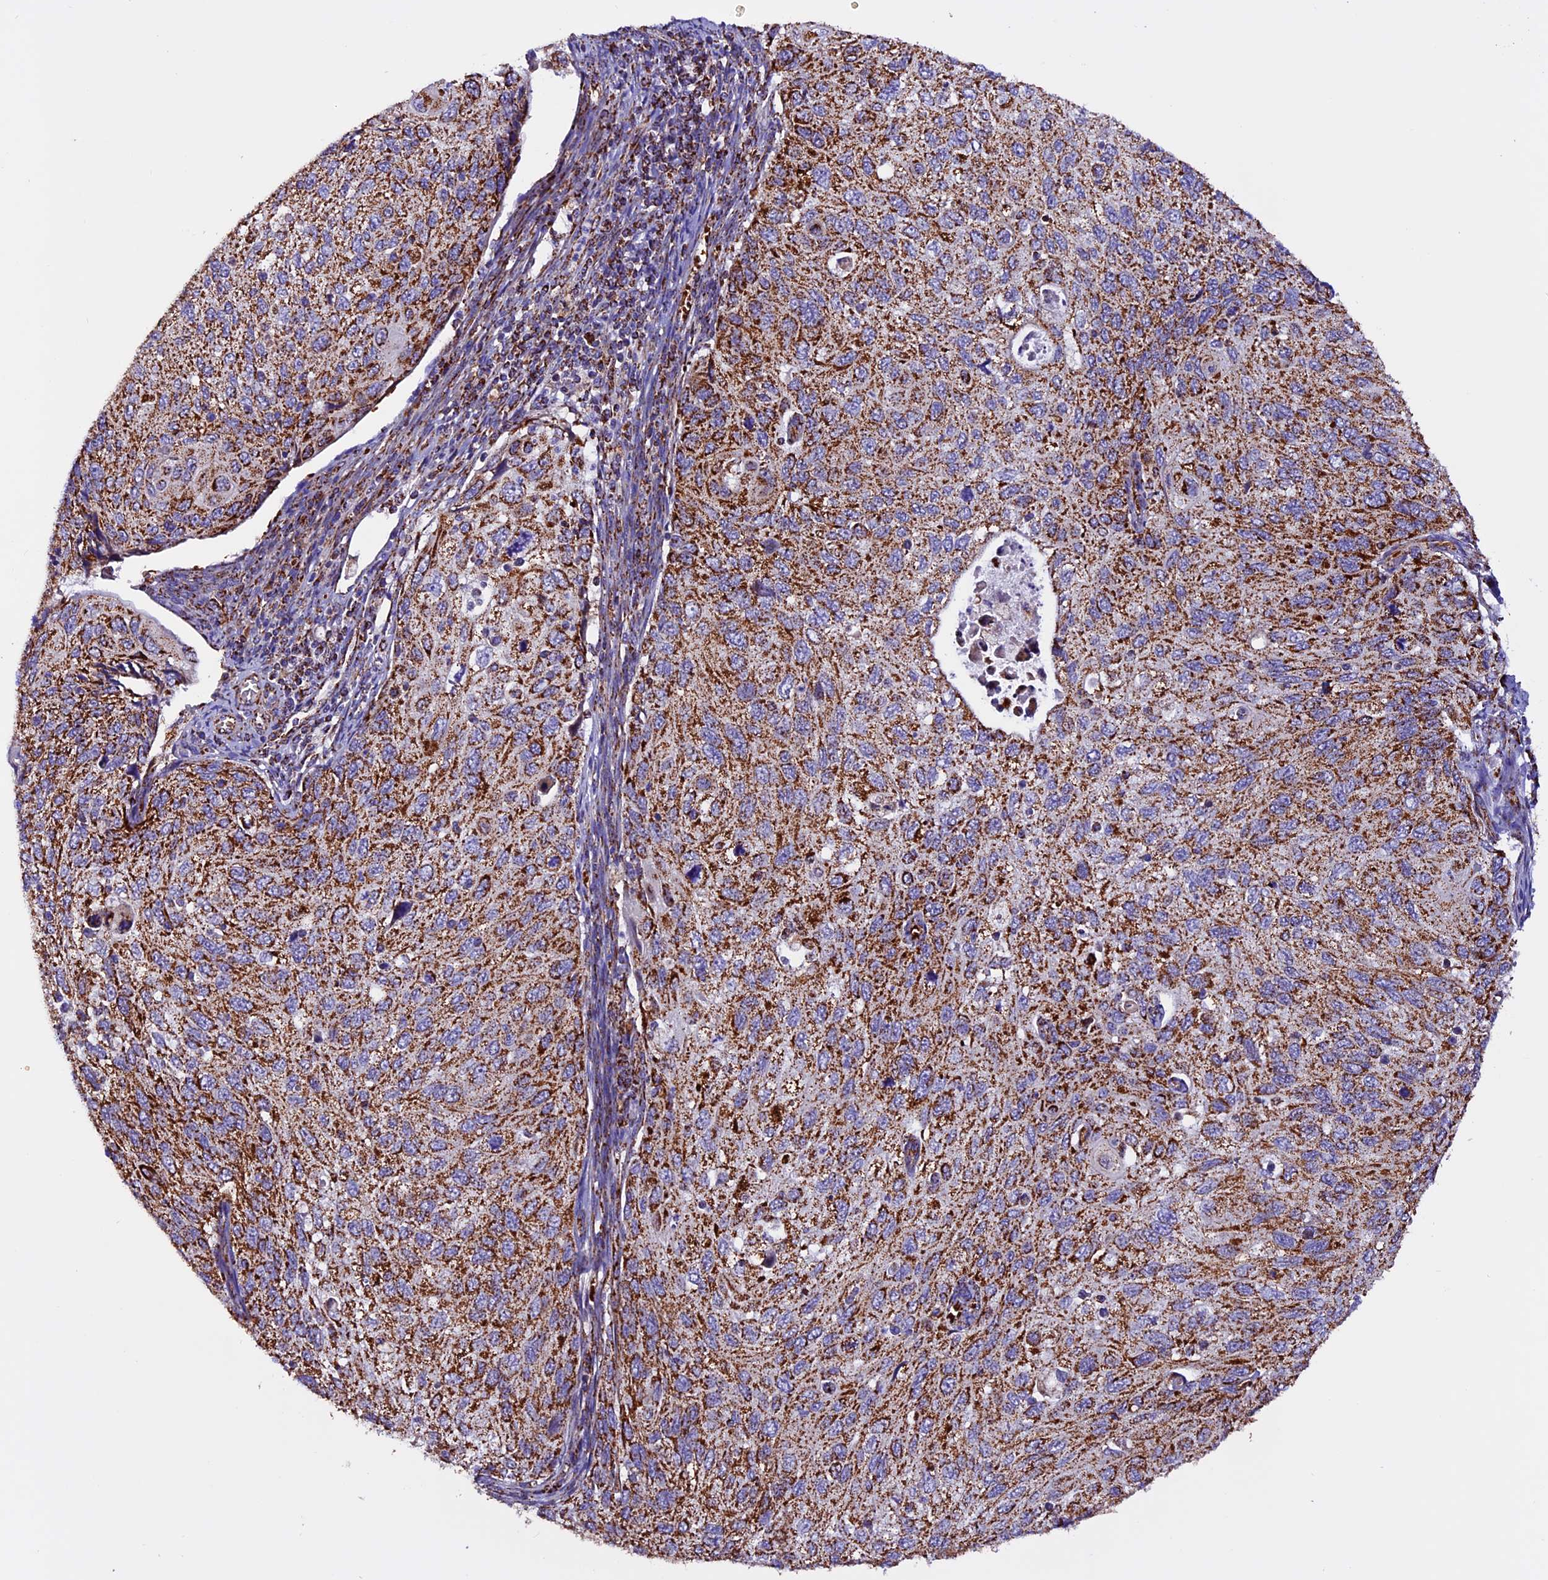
{"staining": {"intensity": "strong", "quantity": "25%-75%", "location": "cytoplasmic/membranous"}, "tissue": "cervical cancer", "cell_type": "Tumor cells", "image_type": "cancer", "snomed": [{"axis": "morphology", "description": "Squamous cell carcinoma, NOS"}, {"axis": "topography", "description": "Cervix"}], "caption": "Protein expression analysis of squamous cell carcinoma (cervical) reveals strong cytoplasmic/membranous positivity in about 25%-75% of tumor cells. Immunohistochemistry (ihc) stains the protein of interest in brown and the nuclei are stained blue.", "gene": "CX3CL1", "patient": {"sex": "female", "age": 70}}